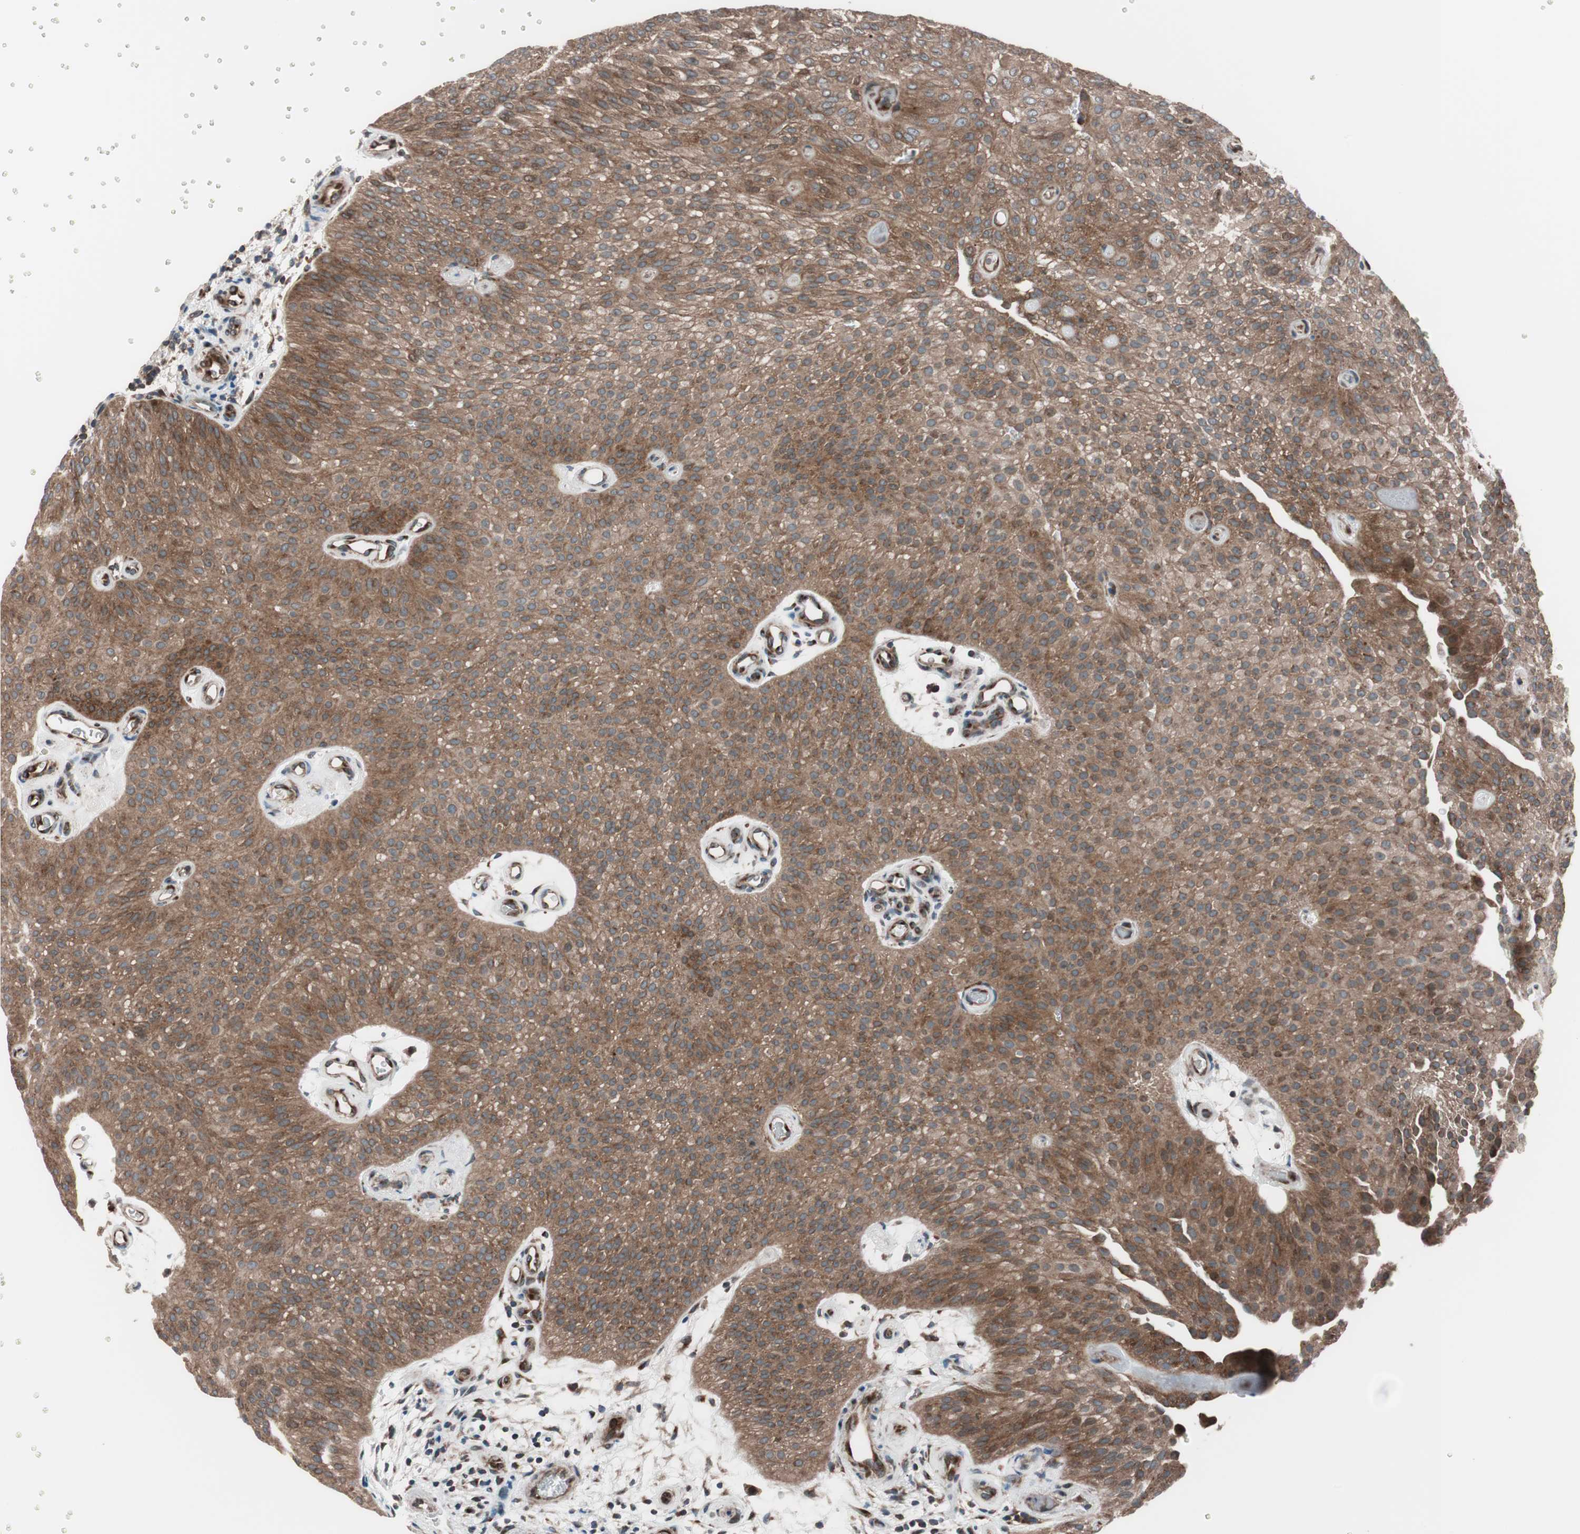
{"staining": {"intensity": "moderate", "quantity": ">75%", "location": "cytoplasmic/membranous"}, "tissue": "urothelial cancer", "cell_type": "Tumor cells", "image_type": "cancer", "snomed": [{"axis": "morphology", "description": "Urothelial carcinoma, Low grade"}, {"axis": "topography", "description": "Urinary bladder"}], "caption": "There is medium levels of moderate cytoplasmic/membranous positivity in tumor cells of urothelial cancer, as demonstrated by immunohistochemical staining (brown color).", "gene": "SEC31A", "patient": {"sex": "female", "age": 60}}